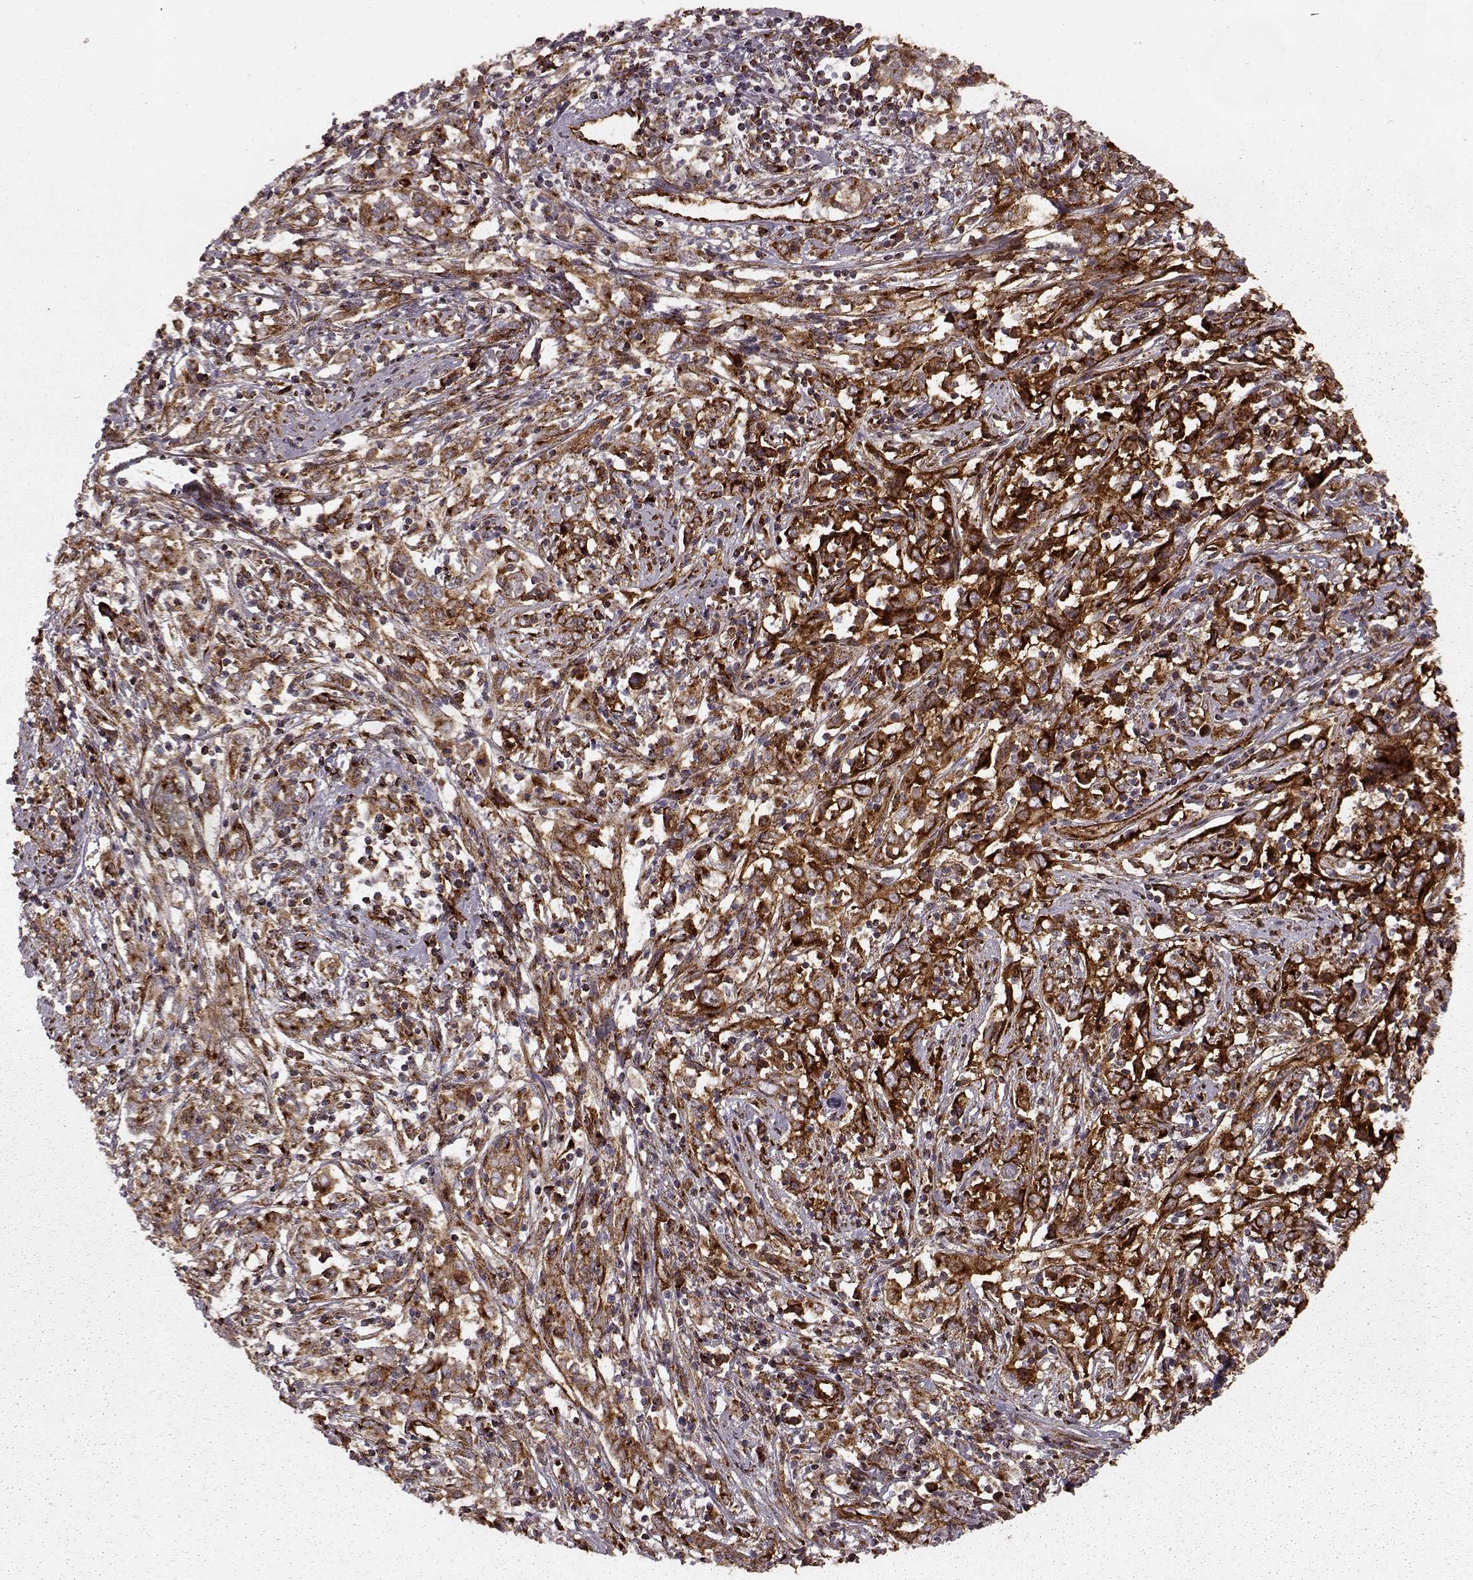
{"staining": {"intensity": "strong", "quantity": ">75%", "location": "cytoplasmic/membranous"}, "tissue": "cervical cancer", "cell_type": "Tumor cells", "image_type": "cancer", "snomed": [{"axis": "morphology", "description": "Adenocarcinoma, NOS"}, {"axis": "topography", "description": "Cervix"}], "caption": "The image shows a brown stain indicating the presence of a protein in the cytoplasmic/membranous of tumor cells in cervical cancer (adenocarcinoma).", "gene": "FXN", "patient": {"sex": "female", "age": 40}}